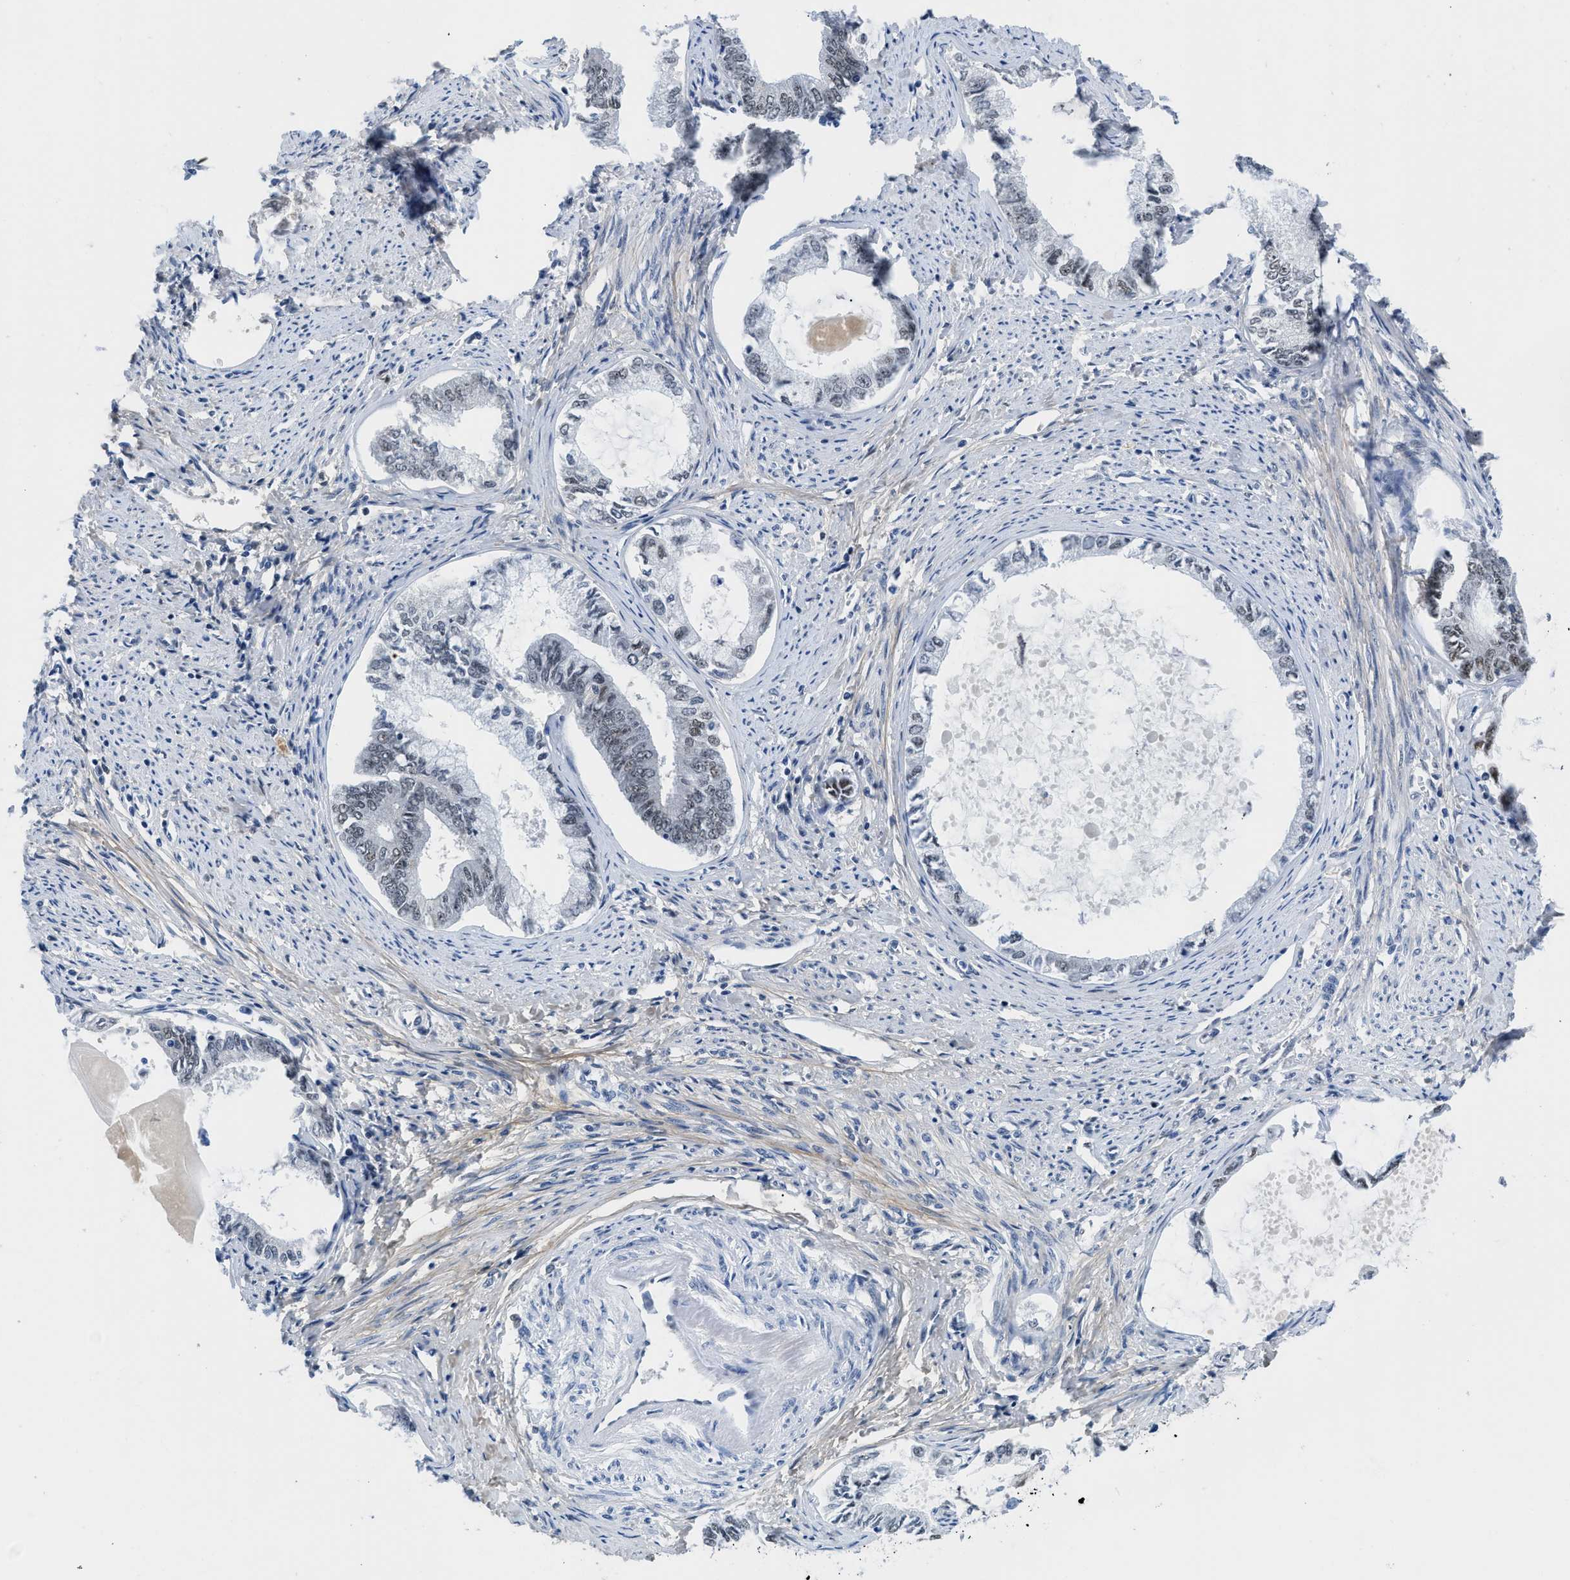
{"staining": {"intensity": "weak", "quantity": "<25%", "location": "nuclear"}, "tissue": "endometrial cancer", "cell_type": "Tumor cells", "image_type": "cancer", "snomed": [{"axis": "morphology", "description": "Adenocarcinoma, NOS"}, {"axis": "topography", "description": "Endometrium"}], "caption": "Immunohistochemical staining of human adenocarcinoma (endometrial) exhibits no significant expression in tumor cells.", "gene": "SMARCAD1", "patient": {"sex": "female", "age": 86}}